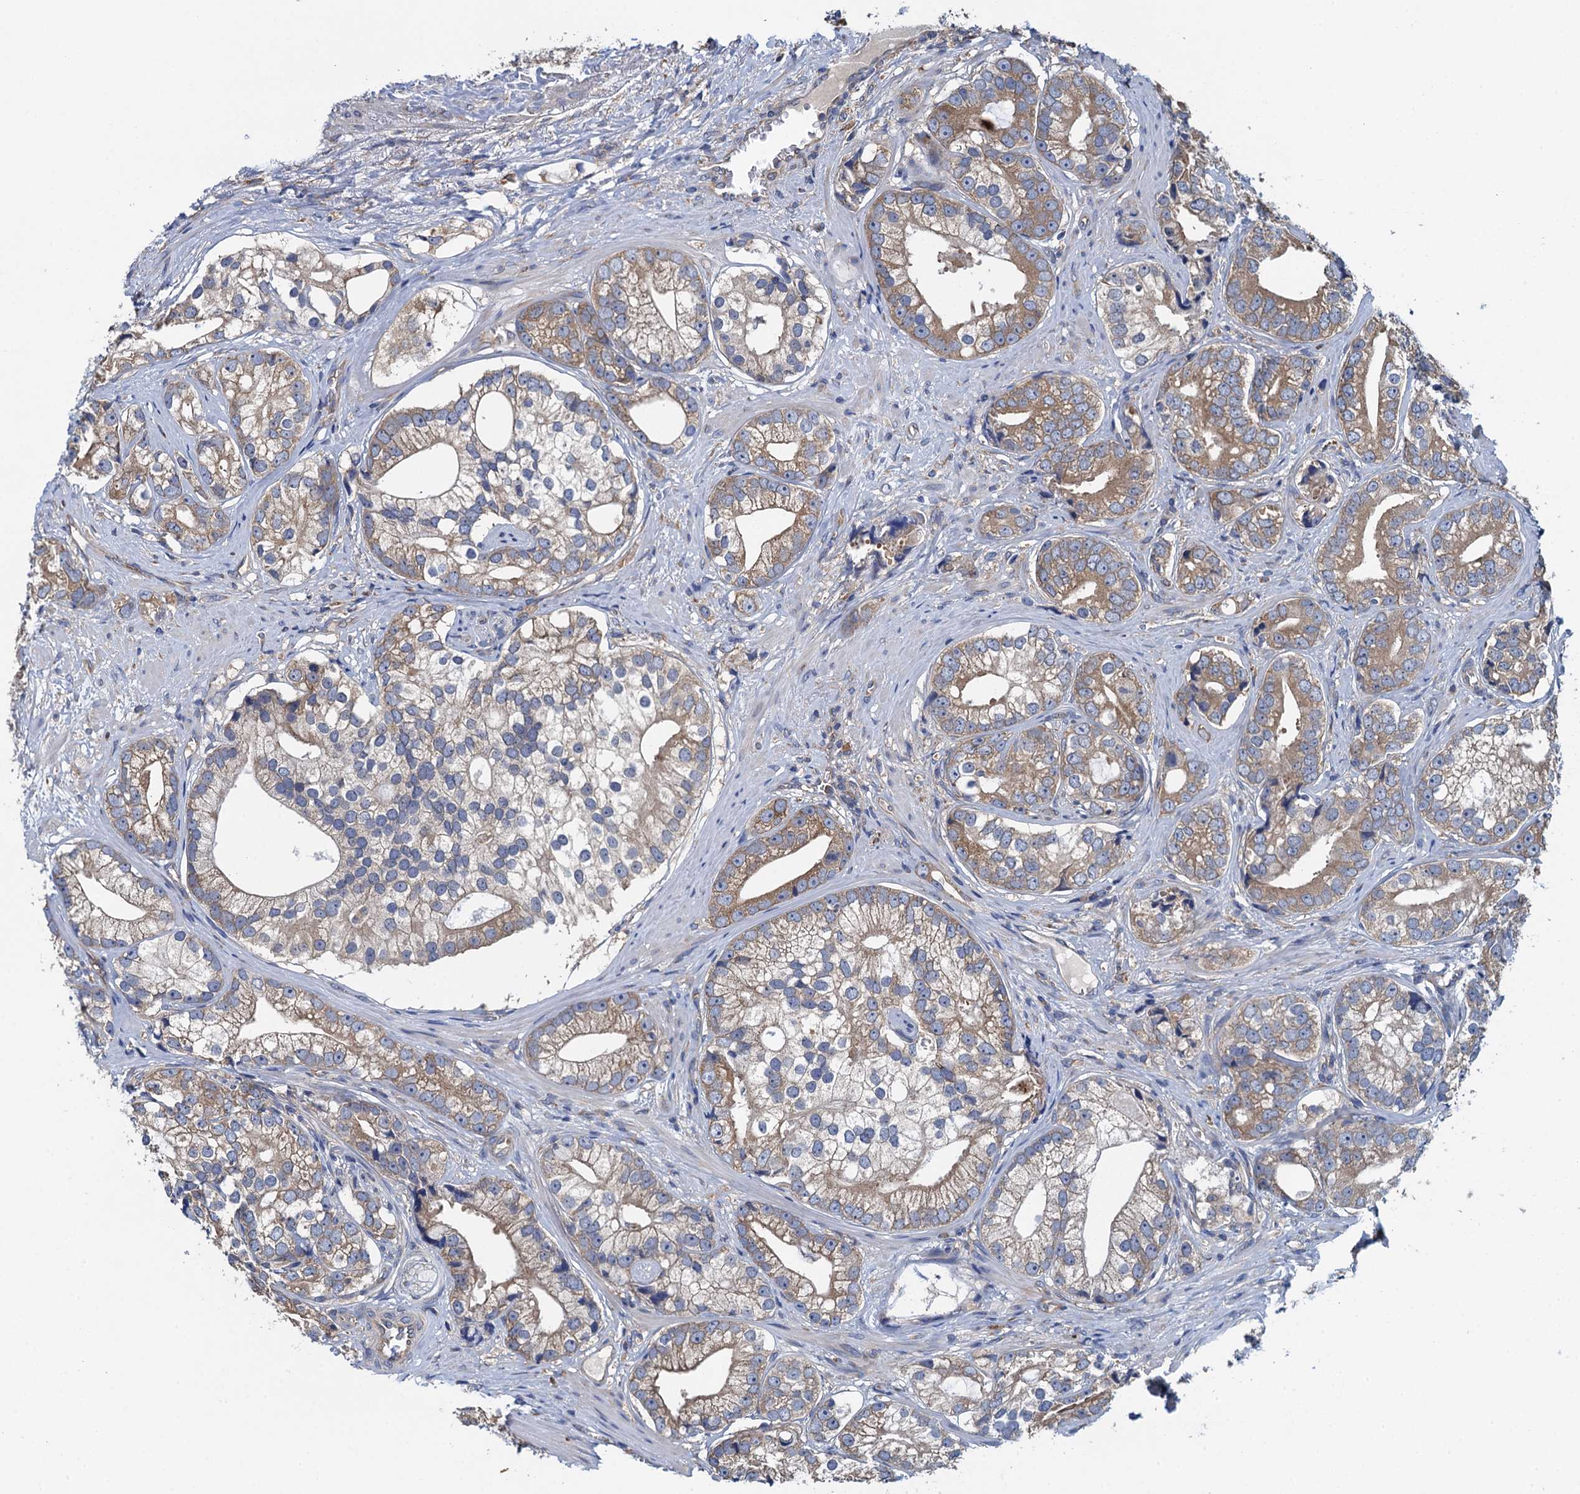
{"staining": {"intensity": "moderate", "quantity": "25%-75%", "location": "cytoplasmic/membranous"}, "tissue": "prostate cancer", "cell_type": "Tumor cells", "image_type": "cancer", "snomed": [{"axis": "morphology", "description": "Adenocarcinoma, High grade"}, {"axis": "topography", "description": "Prostate"}], "caption": "About 25%-75% of tumor cells in human prostate cancer display moderate cytoplasmic/membranous protein positivity as visualized by brown immunohistochemical staining.", "gene": "ADCY9", "patient": {"sex": "male", "age": 75}}